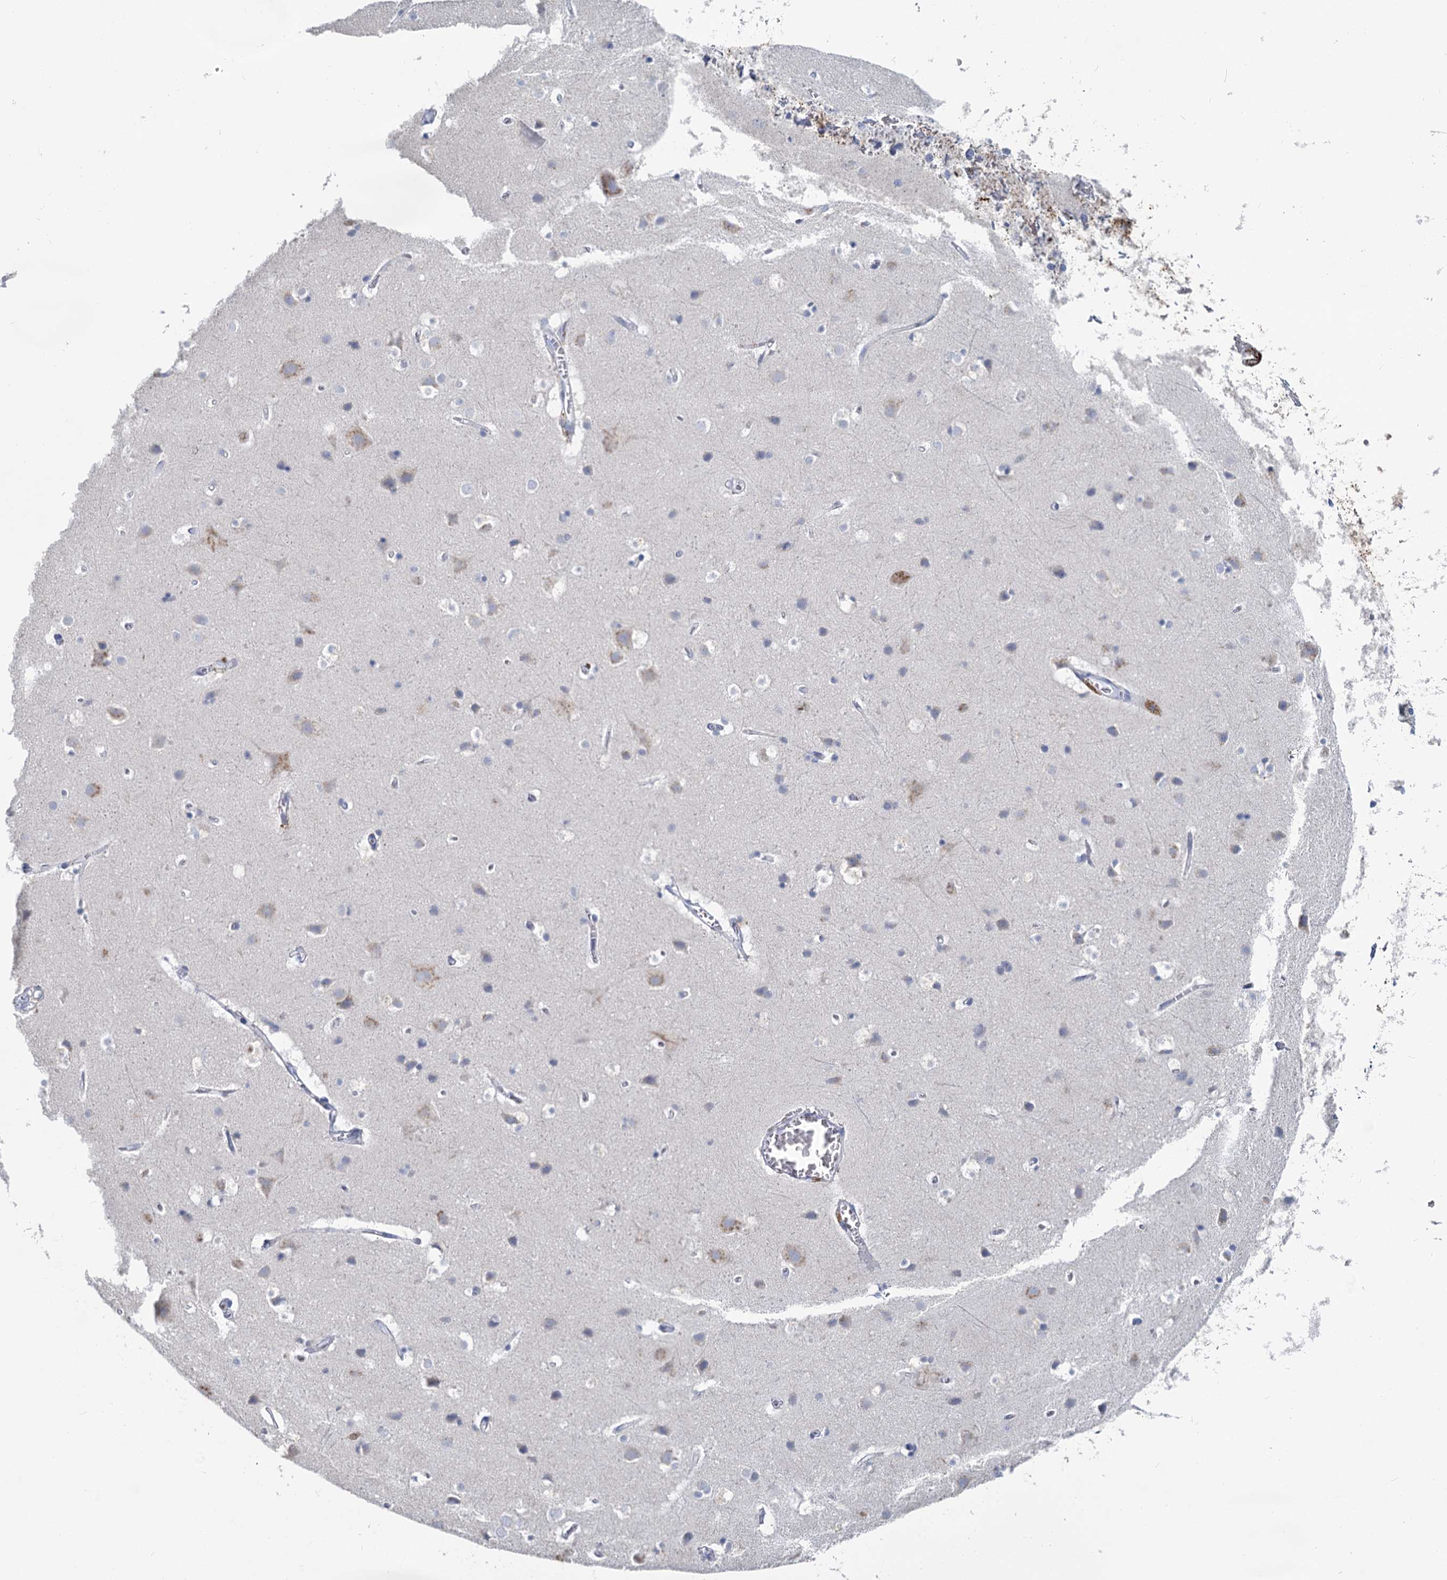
{"staining": {"intensity": "negative", "quantity": "none", "location": "none"}, "tissue": "cerebral cortex", "cell_type": "Endothelial cells", "image_type": "normal", "snomed": [{"axis": "morphology", "description": "Normal tissue, NOS"}, {"axis": "topography", "description": "Cerebral cortex"}], "caption": "An image of human cerebral cortex is negative for staining in endothelial cells. (IHC, brightfield microscopy, high magnification).", "gene": "CHGA", "patient": {"sex": "male", "age": 54}}